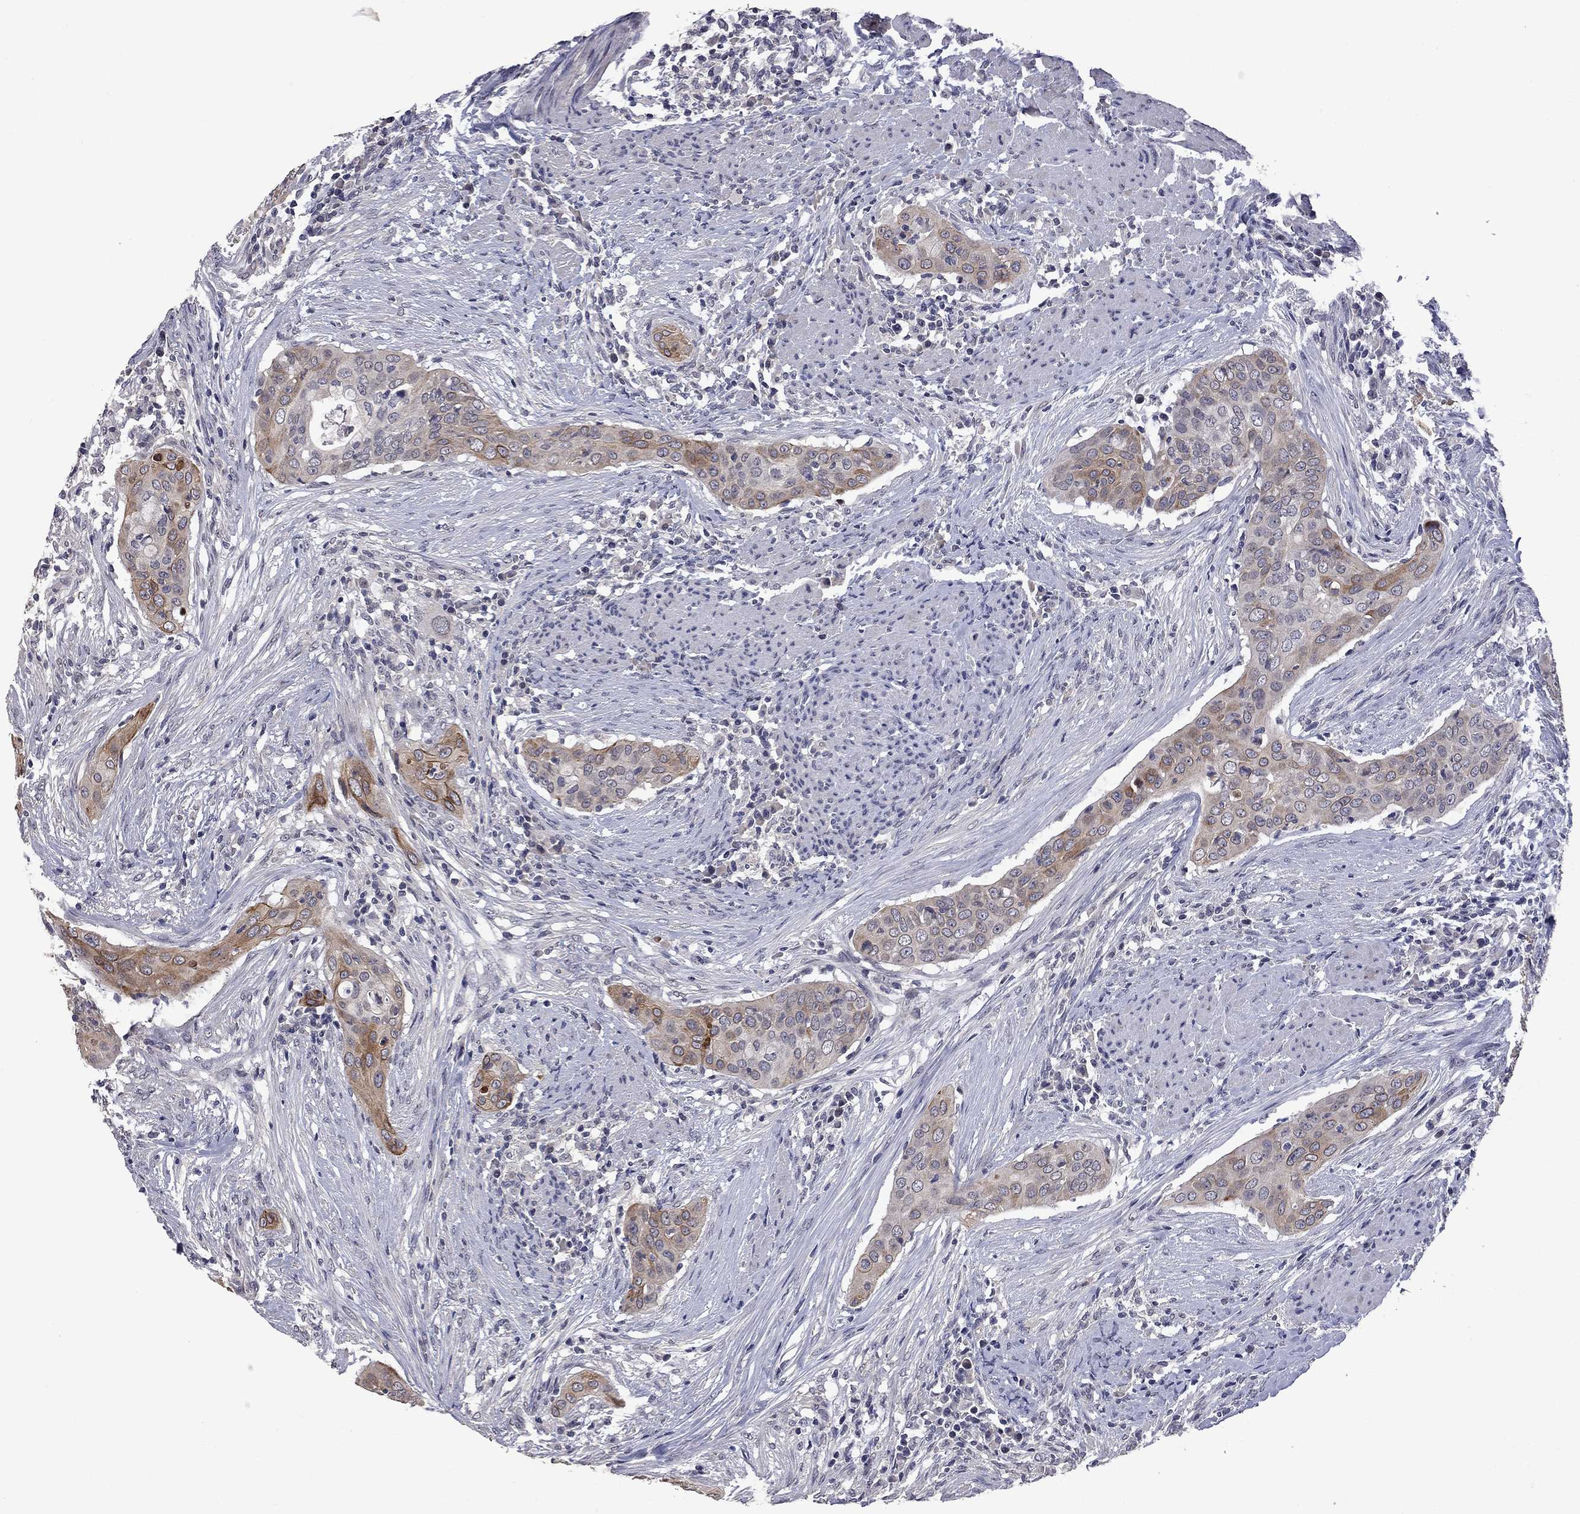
{"staining": {"intensity": "moderate", "quantity": "<25%", "location": "cytoplasmic/membranous"}, "tissue": "urothelial cancer", "cell_type": "Tumor cells", "image_type": "cancer", "snomed": [{"axis": "morphology", "description": "Urothelial carcinoma, High grade"}, {"axis": "topography", "description": "Urinary bladder"}], "caption": "High-grade urothelial carcinoma stained with a brown dye shows moderate cytoplasmic/membranous positive positivity in about <25% of tumor cells.", "gene": "FABP12", "patient": {"sex": "male", "age": 82}}